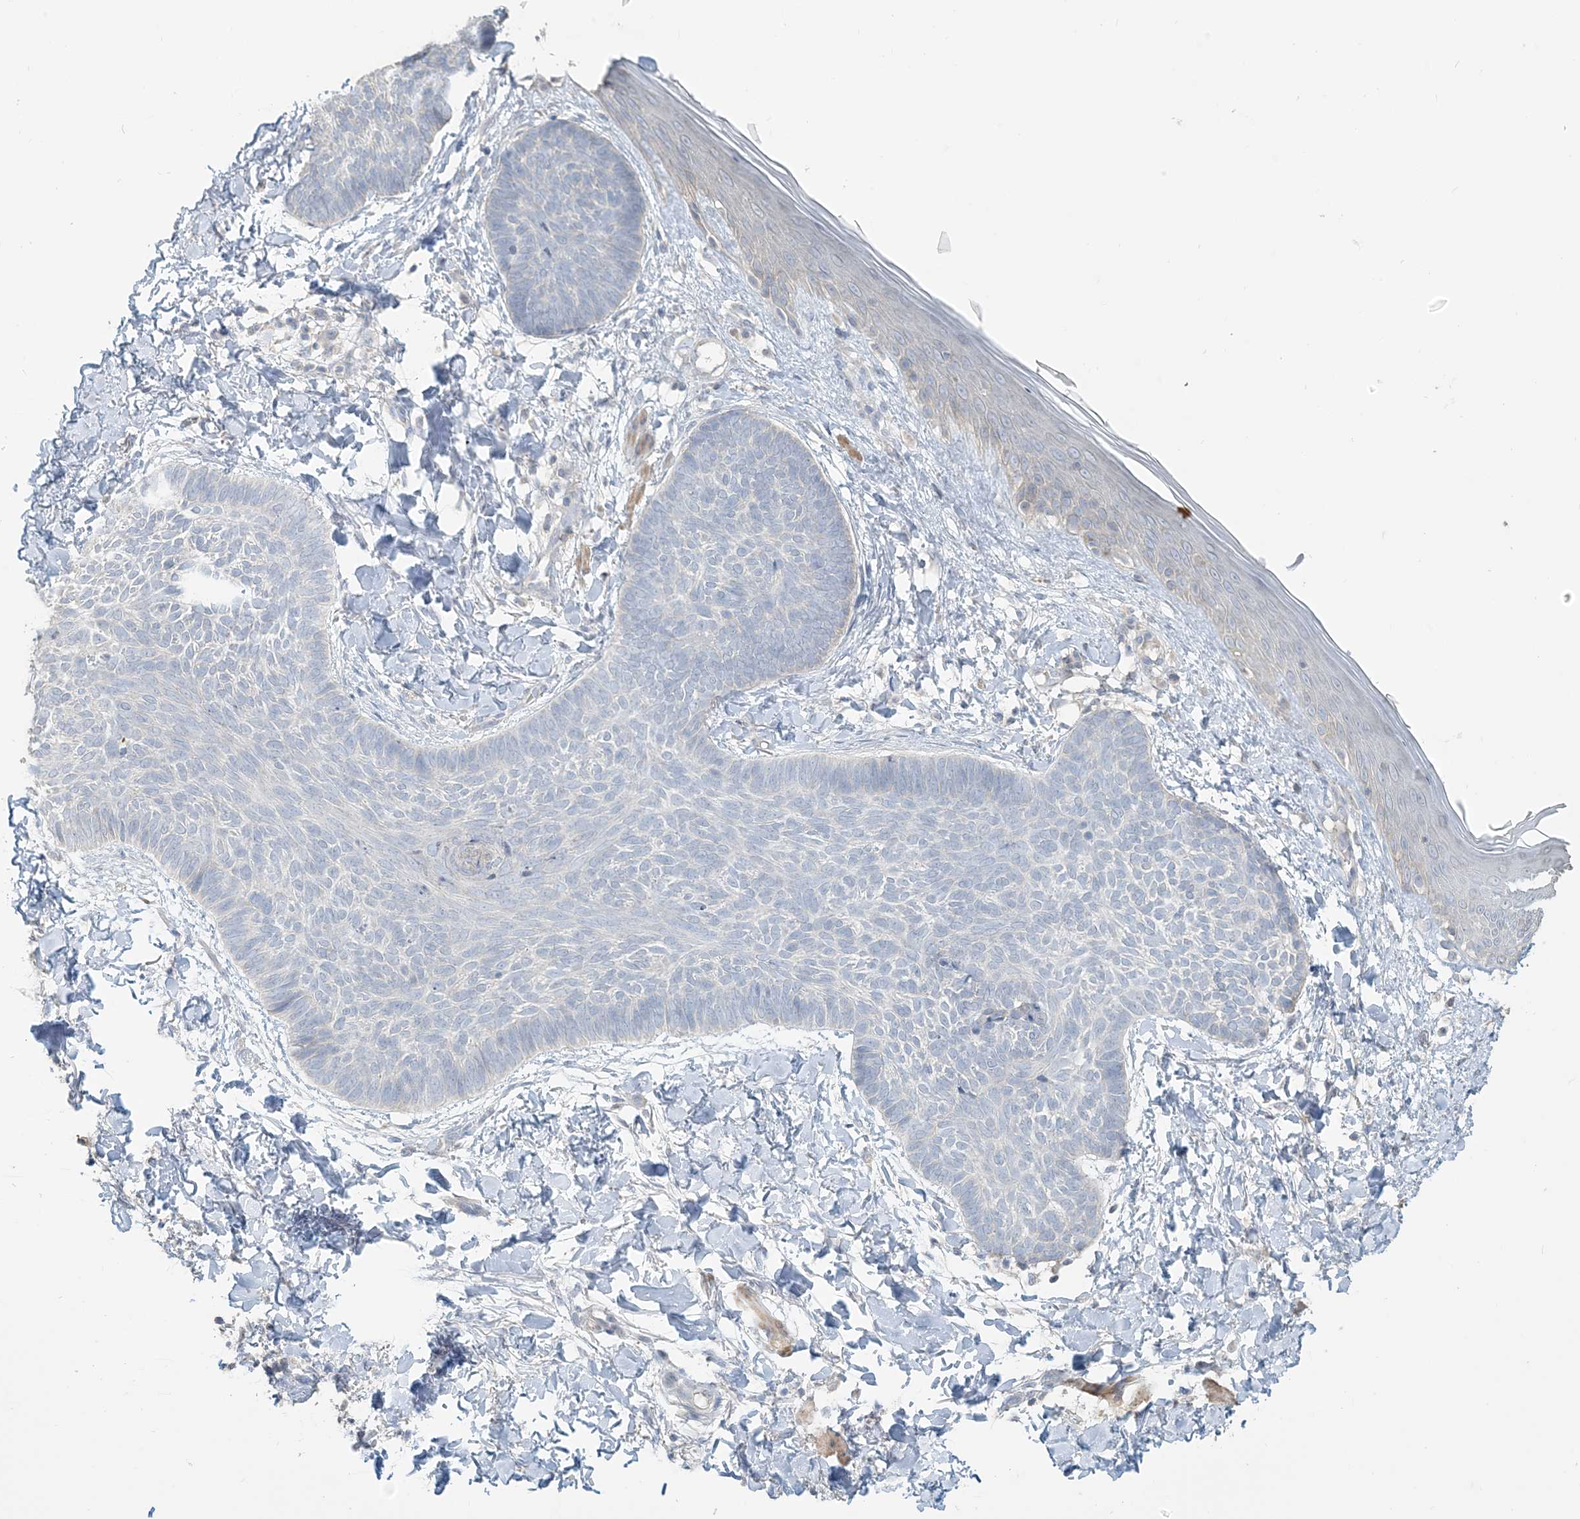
{"staining": {"intensity": "negative", "quantity": "none", "location": "none"}, "tissue": "skin cancer", "cell_type": "Tumor cells", "image_type": "cancer", "snomed": [{"axis": "morphology", "description": "Normal tissue, NOS"}, {"axis": "morphology", "description": "Basal cell carcinoma"}, {"axis": "topography", "description": "Skin"}], "caption": "This photomicrograph is of skin basal cell carcinoma stained with IHC to label a protein in brown with the nuclei are counter-stained blue. There is no staining in tumor cells.", "gene": "NPHS2", "patient": {"sex": "male", "age": 50}}